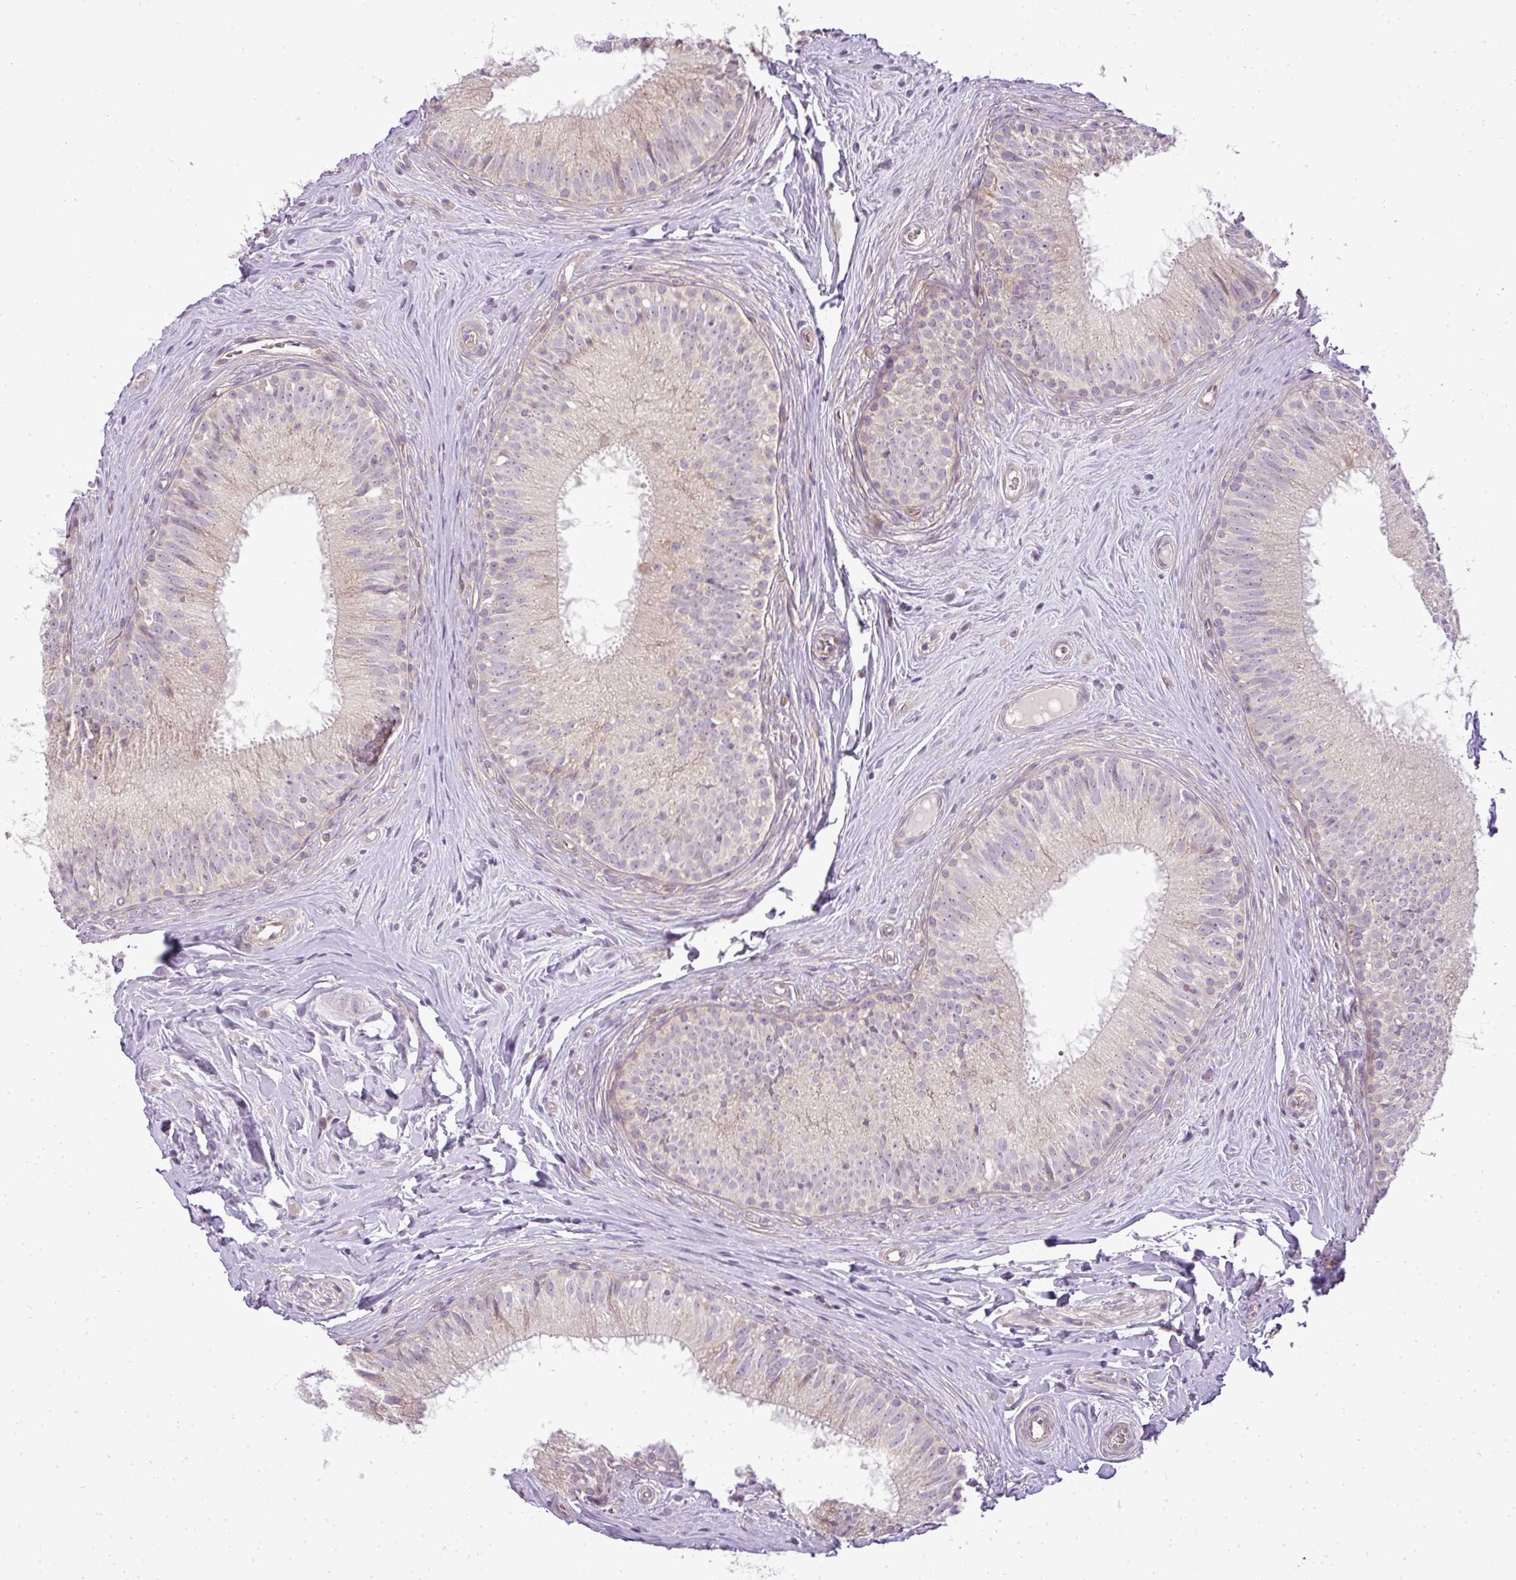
{"staining": {"intensity": "weak", "quantity": "<25%", "location": "cytoplasmic/membranous"}, "tissue": "epididymis", "cell_type": "Glandular cells", "image_type": "normal", "snomed": [{"axis": "morphology", "description": "Normal tissue, NOS"}, {"axis": "topography", "description": "Epididymis"}], "caption": "IHC photomicrograph of normal epididymis: epididymis stained with DAB exhibits no significant protein expression in glandular cells. (Brightfield microscopy of DAB immunohistochemistry (IHC) at high magnification).", "gene": "ZDHHC1", "patient": {"sex": "male", "age": 34}}